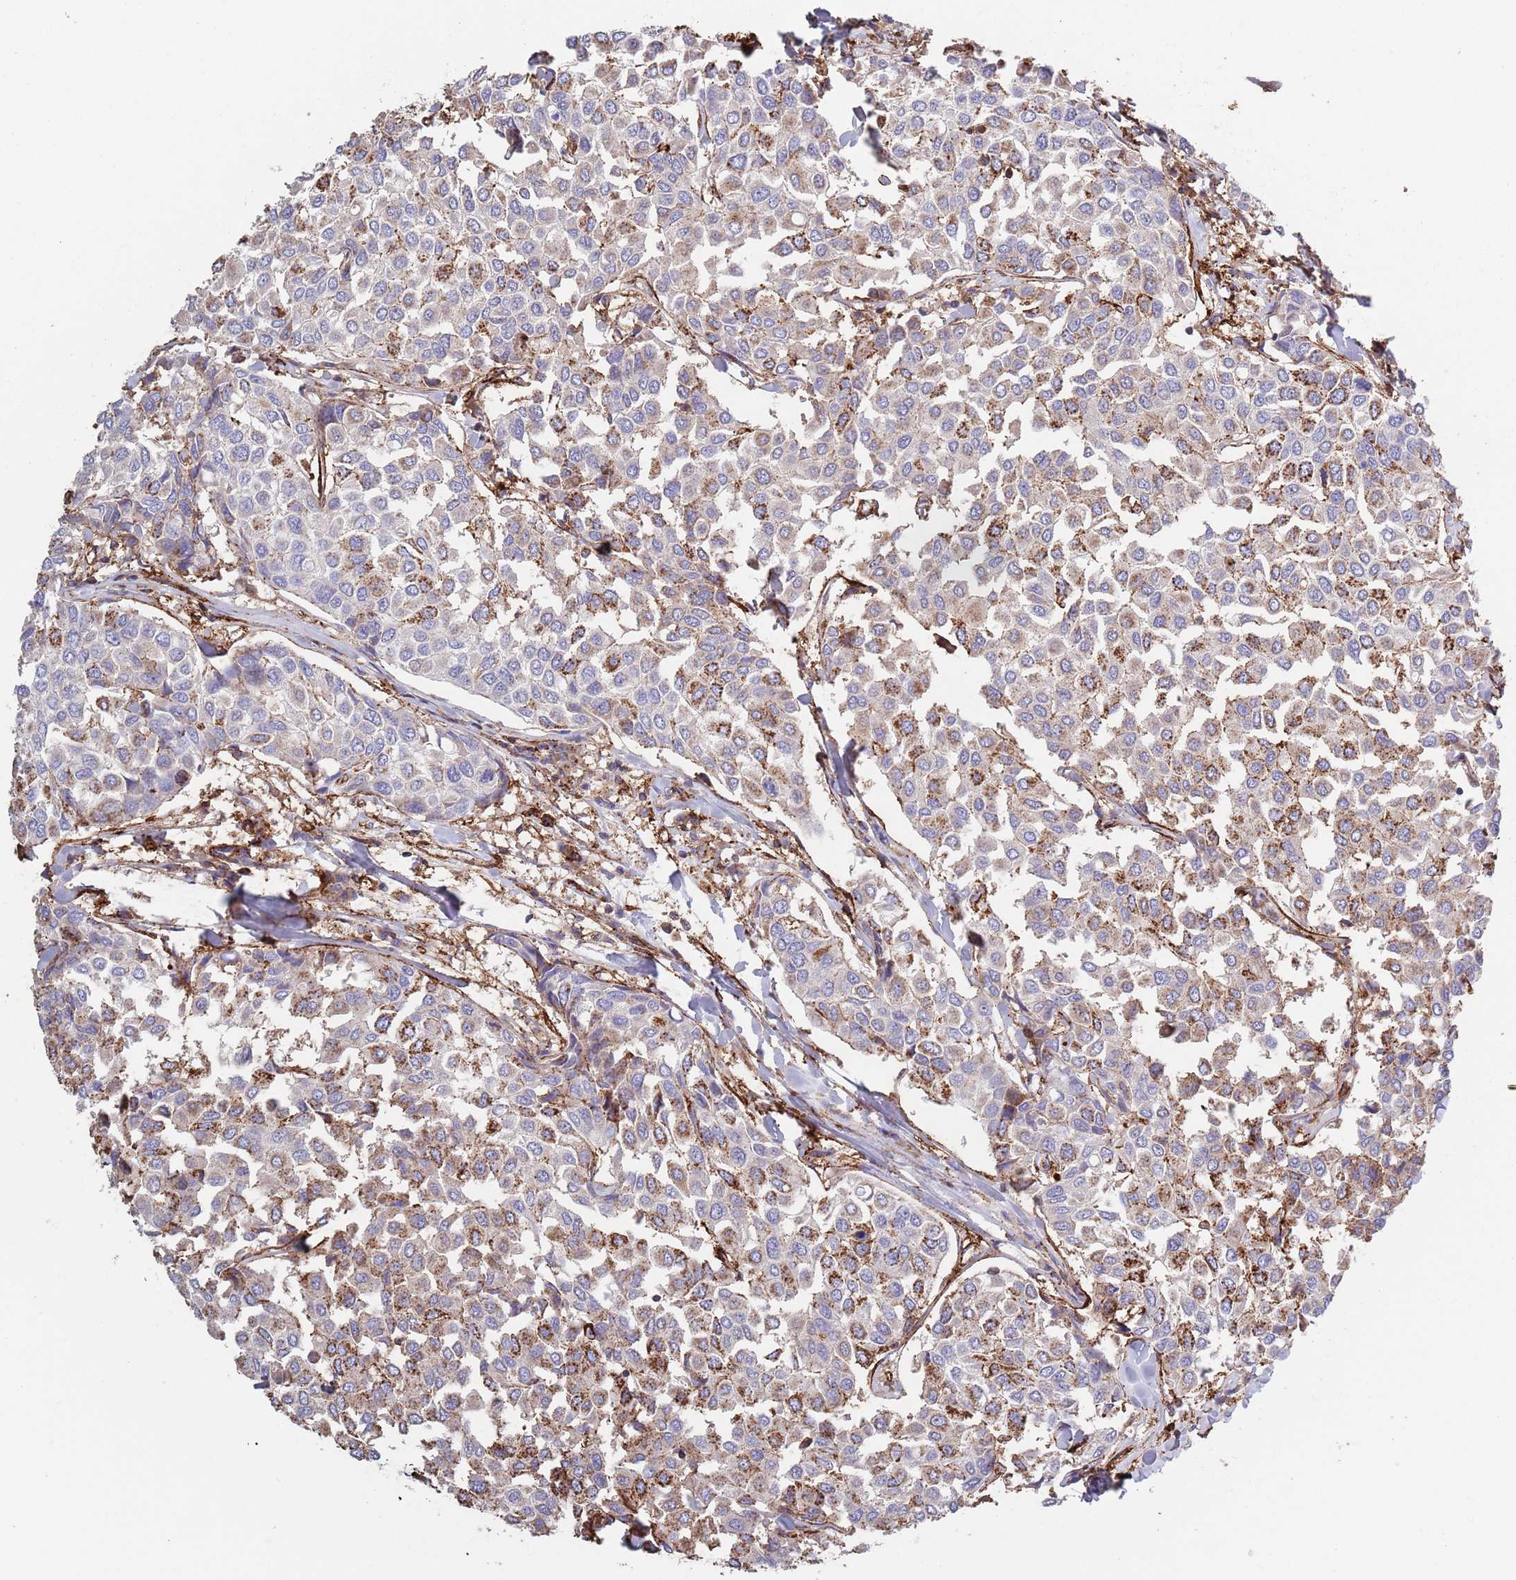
{"staining": {"intensity": "moderate", "quantity": "<25%", "location": "cytoplasmic/membranous"}, "tissue": "breast cancer", "cell_type": "Tumor cells", "image_type": "cancer", "snomed": [{"axis": "morphology", "description": "Duct carcinoma"}, {"axis": "topography", "description": "Breast"}], "caption": "A brown stain shows moderate cytoplasmic/membranous positivity of a protein in breast cancer tumor cells.", "gene": "RNF144A", "patient": {"sex": "female", "age": 55}}